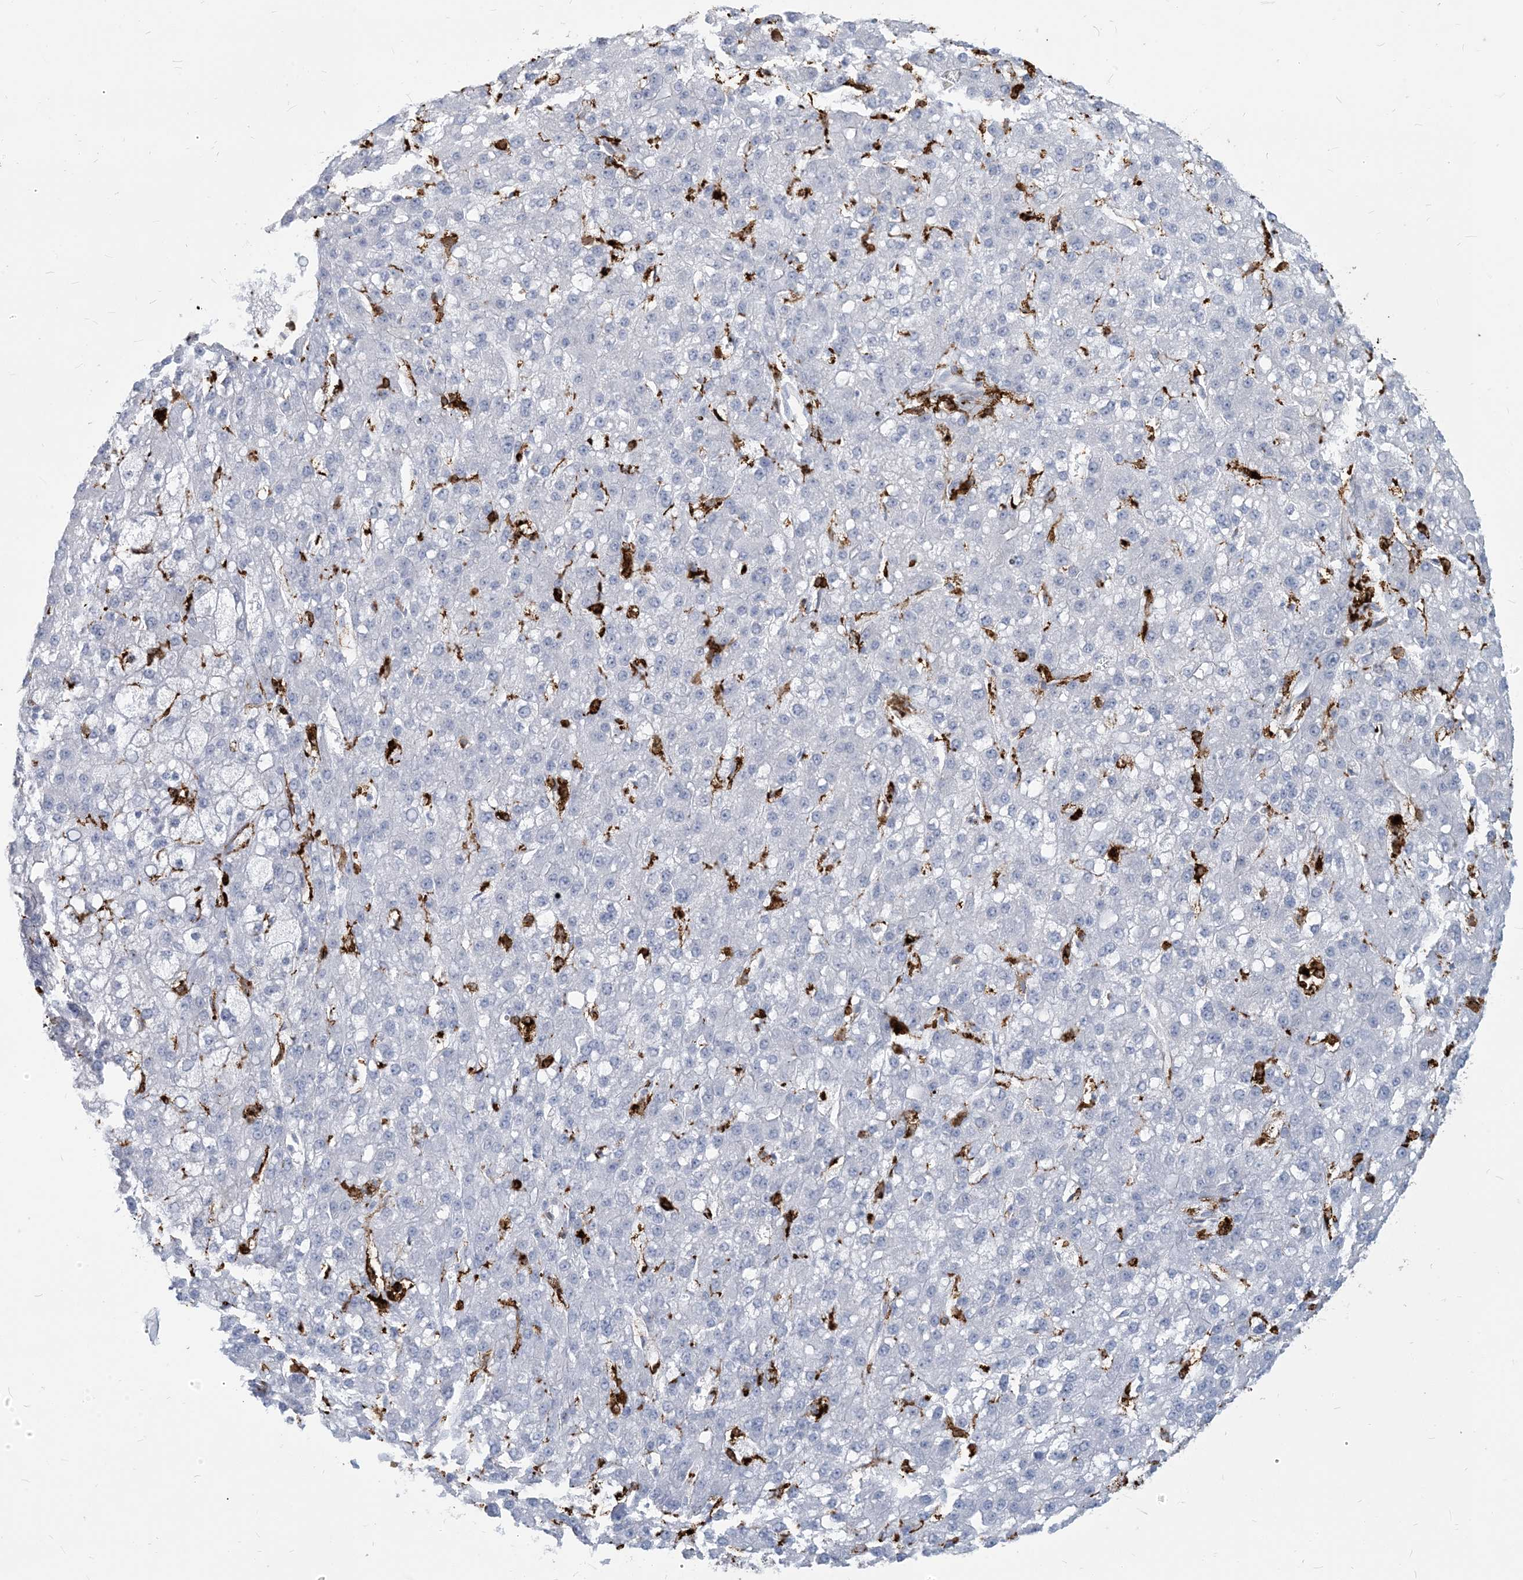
{"staining": {"intensity": "negative", "quantity": "none", "location": "none"}, "tissue": "liver cancer", "cell_type": "Tumor cells", "image_type": "cancer", "snomed": [{"axis": "morphology", "description": "Carcinoma, Hepatocellular, NOS"}, {"axis": "topography", "description": "Liver"}], "caption": "The immunohistochemistry (IHC) photomicrograph has no significant expression in tumor cells of hepatocellular carcinoma (liver) tissue.", "gene": "HLA-DRB1", "patient": {"sex": "male", "age": 67}}